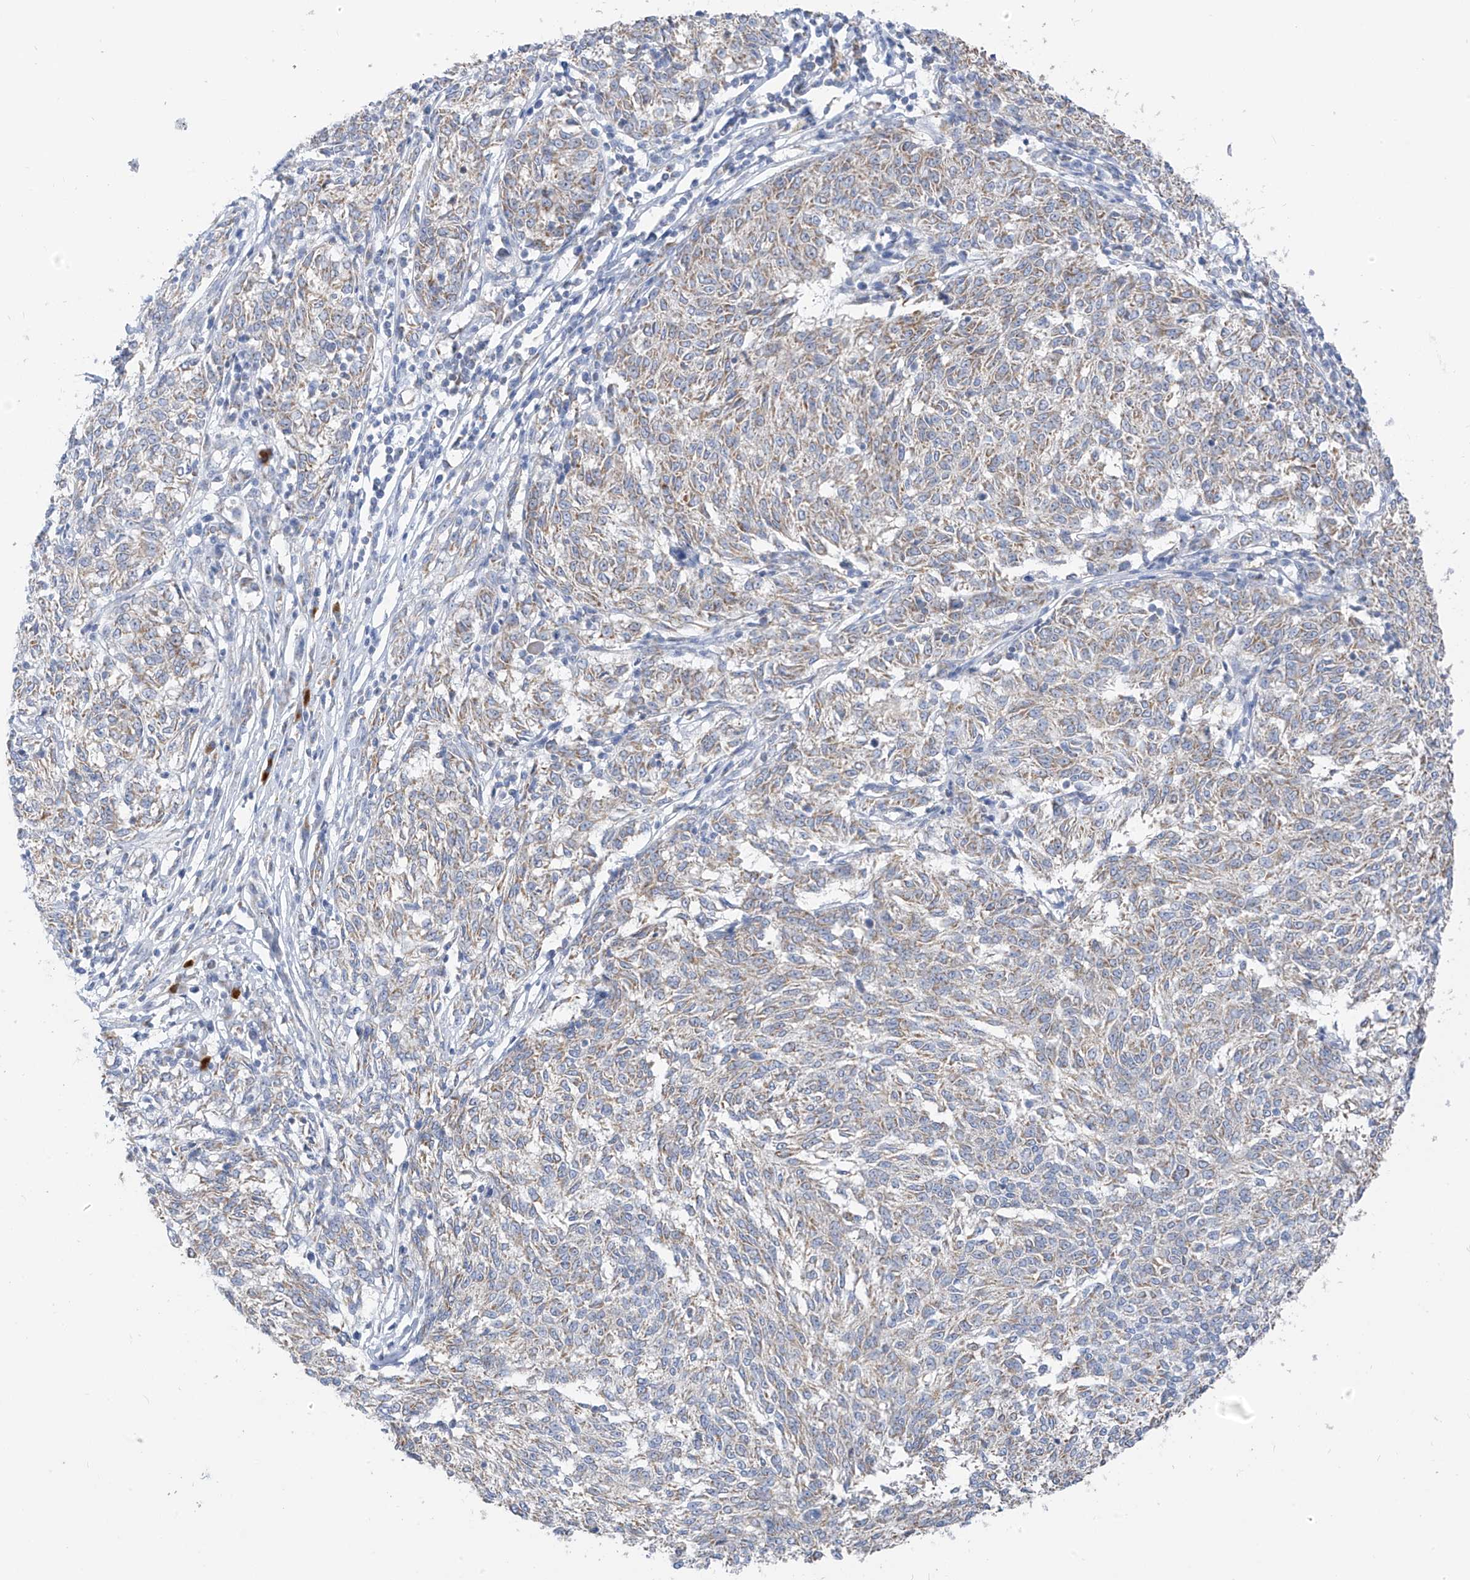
{"staining": {"intensity": "weak", "quantity": "25%-75%", "location": "cytoplasmic/membranous"}, "tissue": "melanoma", "cell_type": "Tumor cells", "image_type": "cancer", "snomed": [{"axis": "morphology", "description": "Malignant melanoma, NOS"}, {"axis": "topography", "description": "Skin"}], "caption": "Weak cytoplasmic/membranous expression is identified in approximately 25%-75% of tumor cells in malignant melanoma.", "gene": "ZNF404", "patient": {"sex": "female", "age": 72}}